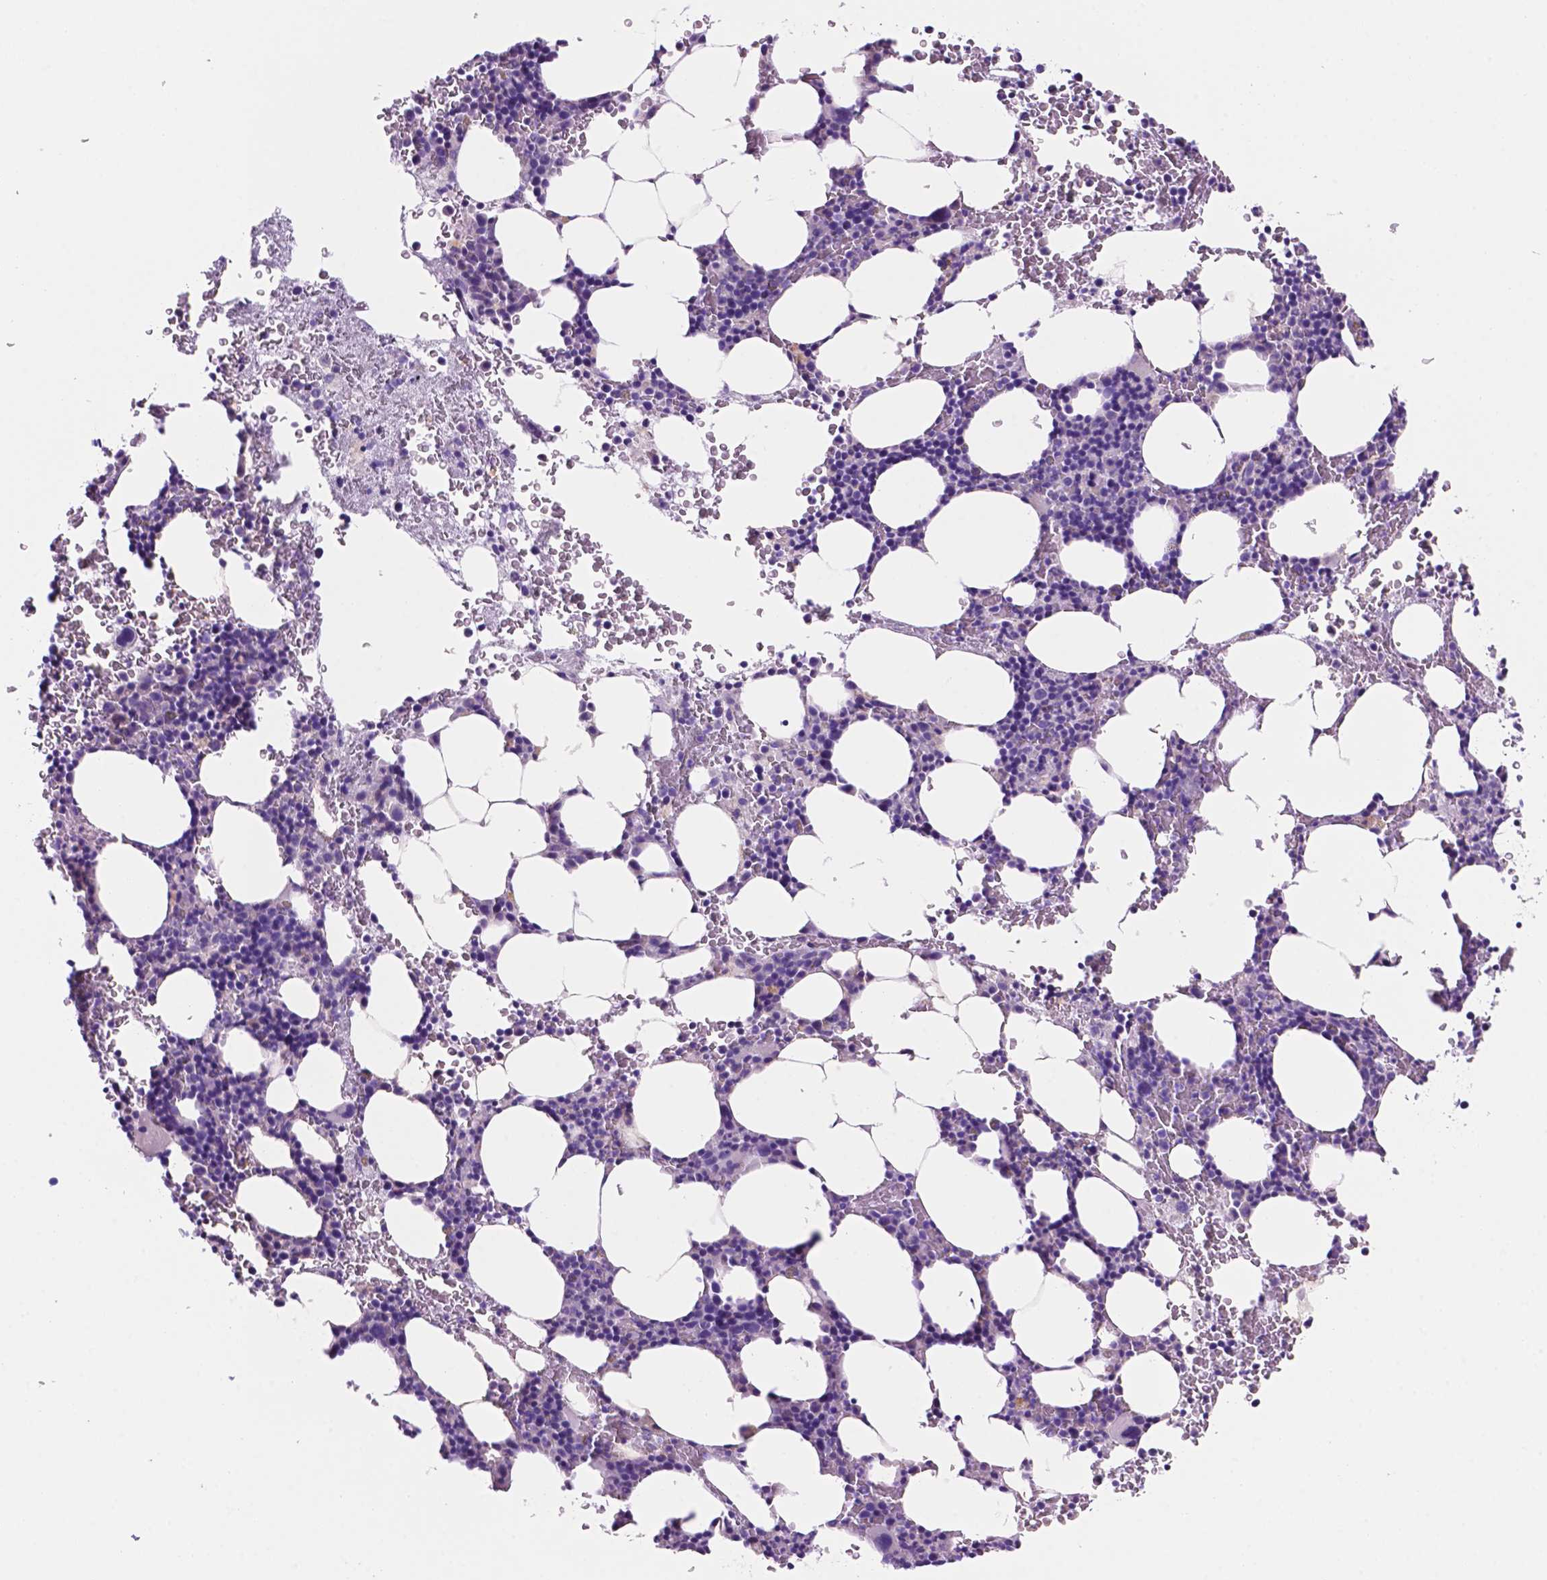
{"staining": {"intensity": "negative", "quantity": "none", "location": "none"}, "tissue": "bone marrow", "cell_type": "Hematopoietic cells", "image_type": "normal", "snomed": [{"axis": "morphology", "description": "Normal tissue, NOS"}, {"axis": "topography", "description": "Bone marrow"}], "caption": "Immunohistochemistry photomicrograph of normal bone marrow: human bone marrow stained with DAB exhibits no significant protein expression in hematopoietic cells.", "gene": "CEACAM7", "patient": {"sex": "male", "age": 77}}